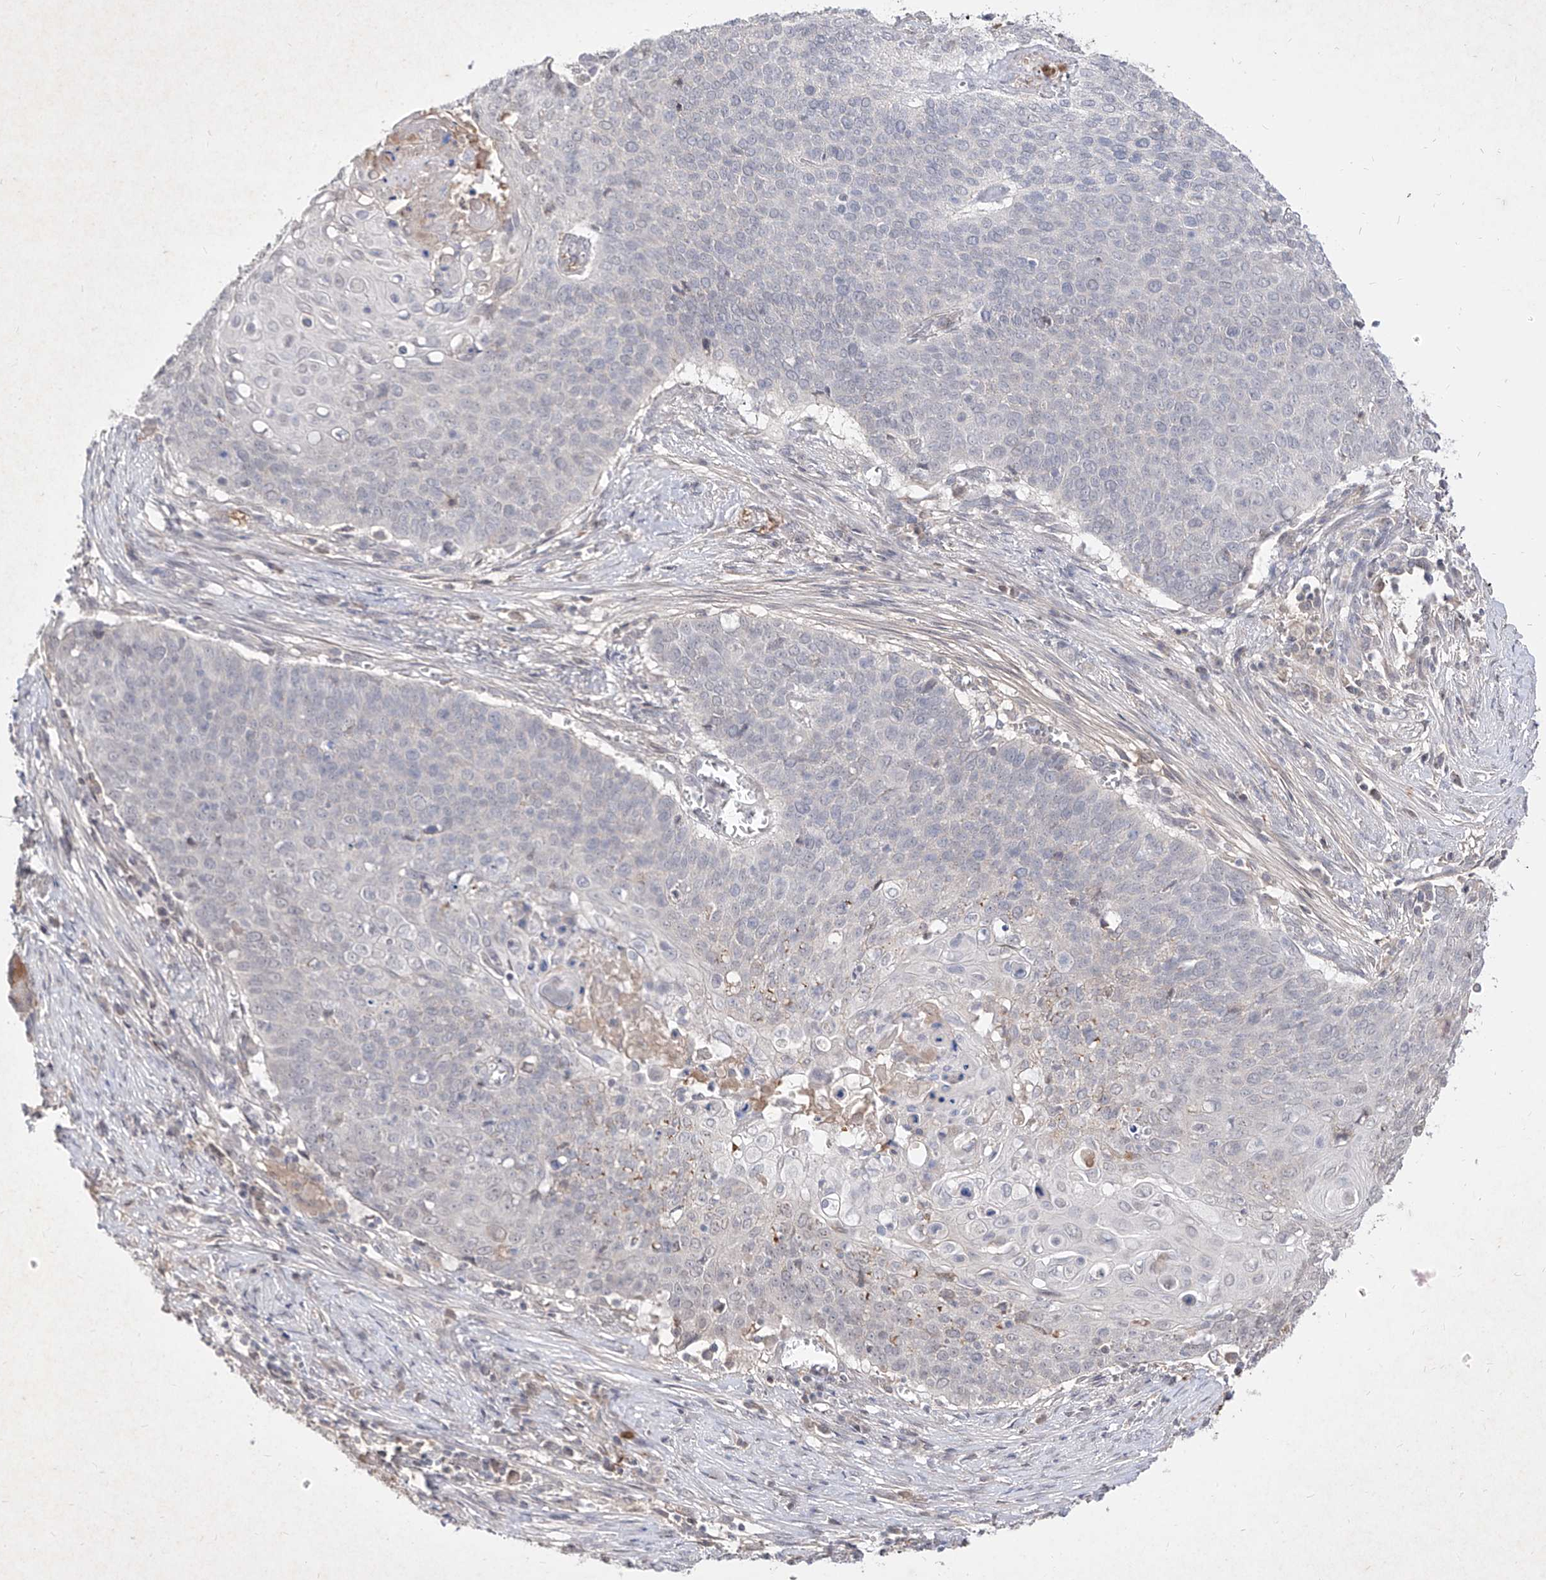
{"staining": {"intensity": "negative", "quantity": "none", "location": "none"}, "tissue": "cervical cancer", "cell_type": "Tumor cells", "image_type": "cancer", "snomed": [{"axis": "morphology", "description": "Squamous cell carcinoma, NOS"}, {"axis": "topography", "description": "Cervix"}], "caption": "High magnification brightfield microscopy of squamous cell carcinoma (cervical) stained with DAB (3,3'-diaminobenzidine) (brown) and counterstained with hematoxylin (blue): tumor cells show no significant positivity.", "gene": "C4A", "patient": {"sex": "female", "age": 39}}